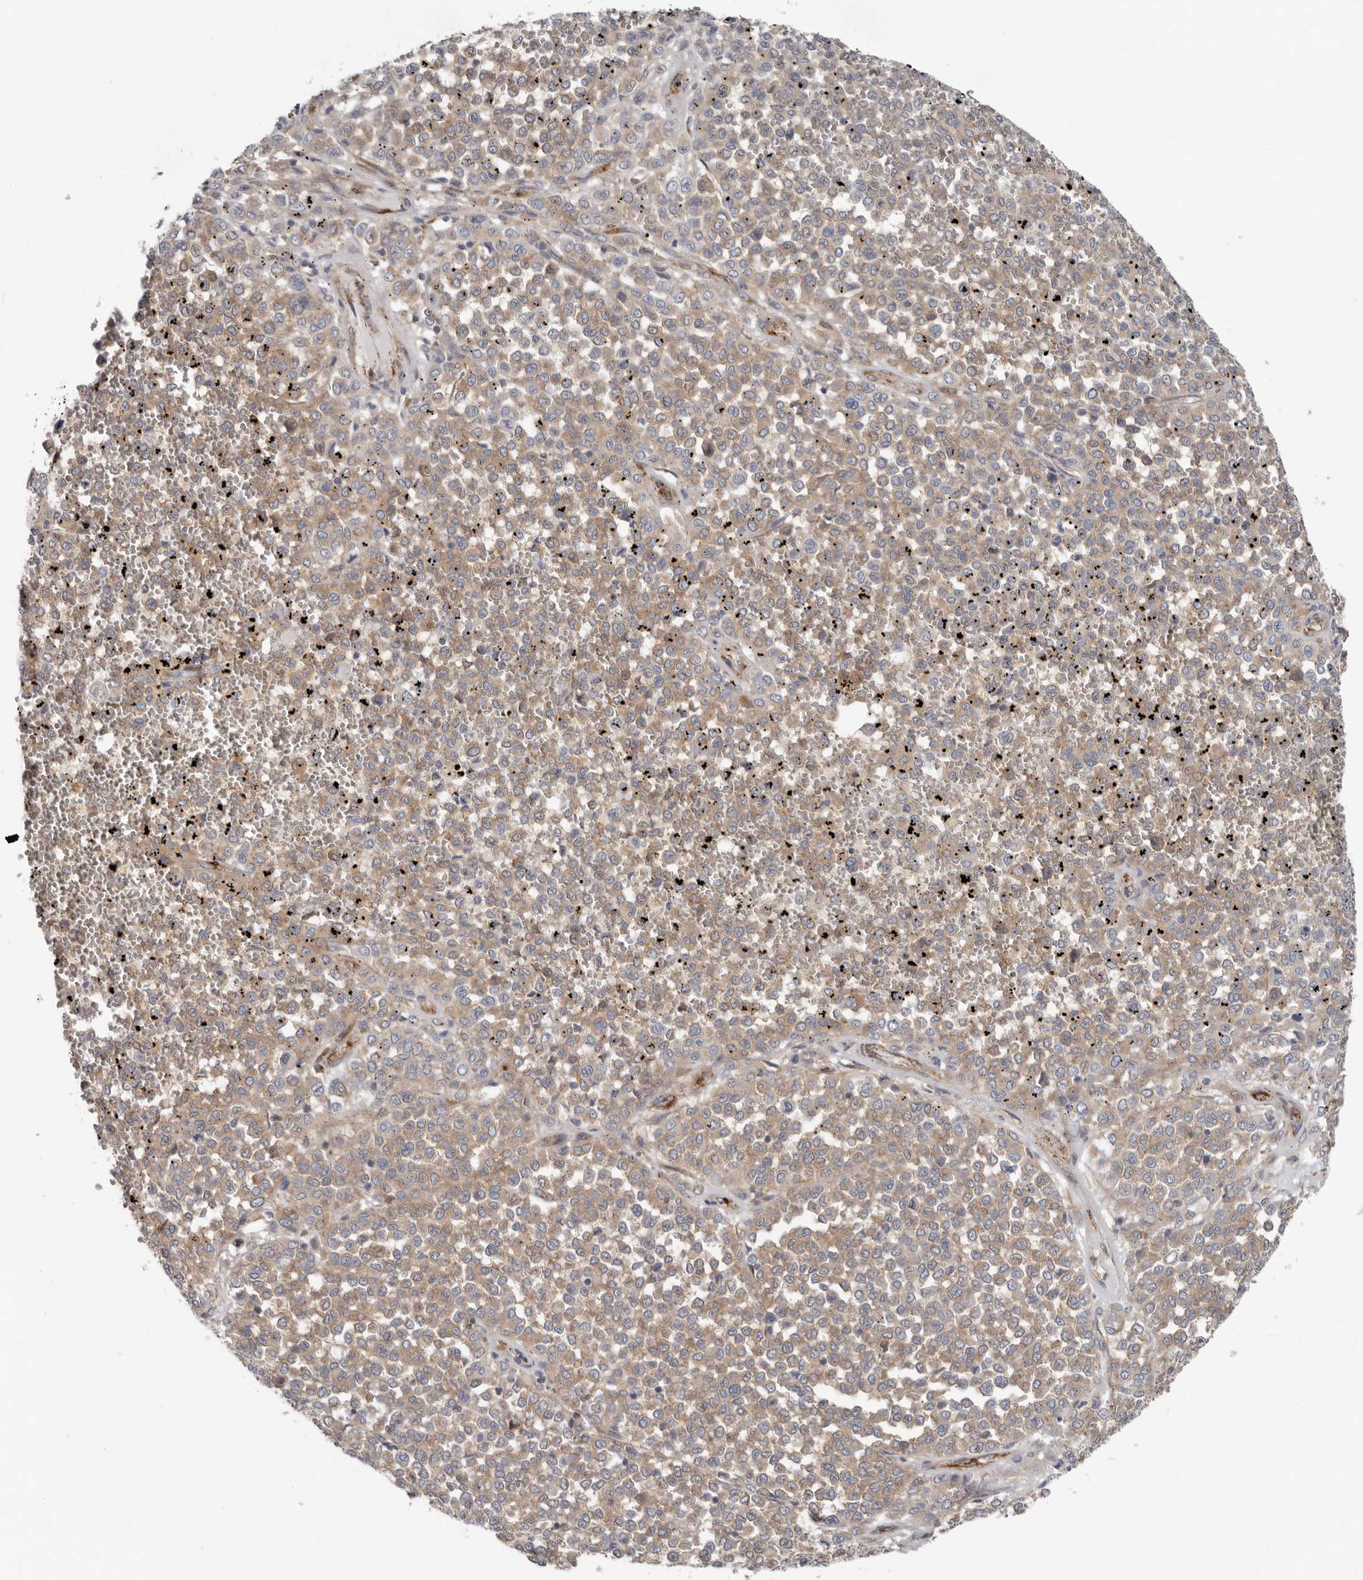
{"staining": {"intensity": "moderate", "quantity": ">75%", "location": "cytoplasmic/membranous"}, "tissue": "melanoma", "cell_type": "Tumor cells", "image_type": "cancer", "snomed": [{"axis": "morphology", "description": "Malignant melanoma, Metastatic site"}, {"axis": "topography", "description": "Pancreas"}], "caption": "Protein expression analysis of melanoma shows moderate cytoplasmic/membranous positivity in about >75% of tumor cells. Nuclei are stained in blue.", "gene": "LUZP1", "patient": {"sex": "female", "age": 30}}